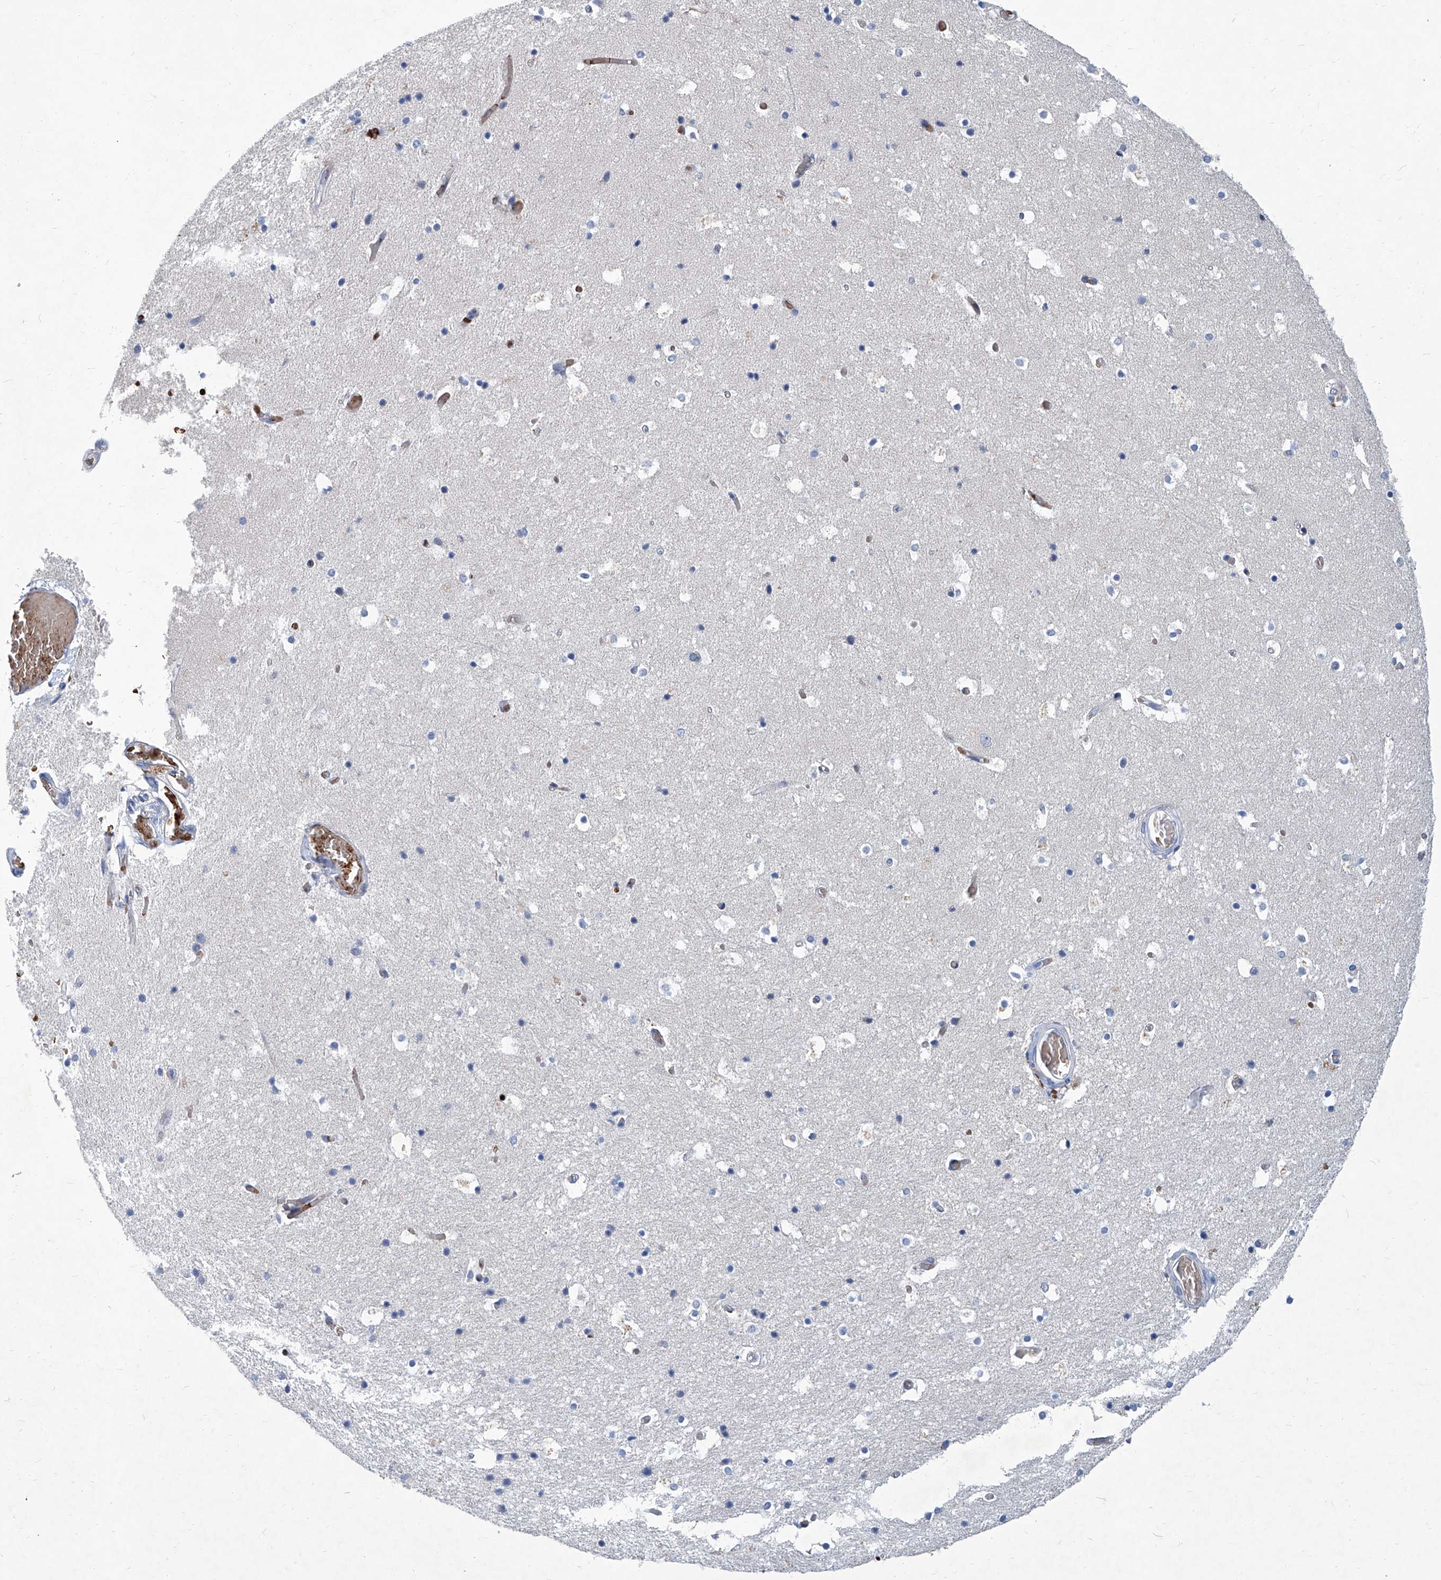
{"staining": {"intensity": "negative", "quantity": "none", "location": "none"}, "tissue": "hippocampus", "cell_type": "Glial cells", "image_type": "normal", "snomed": [{"axis": "morphology", "description": "Normal tissue, NOS"}, {"axis": "topography", "description": "Hippocampus"}], "caption": "This is an immunohistochemistry image of normal human hippocampus. There is no staining in glial cells.", "gene": "FPR2", "patient": {"sex": "female", "age": 52}}